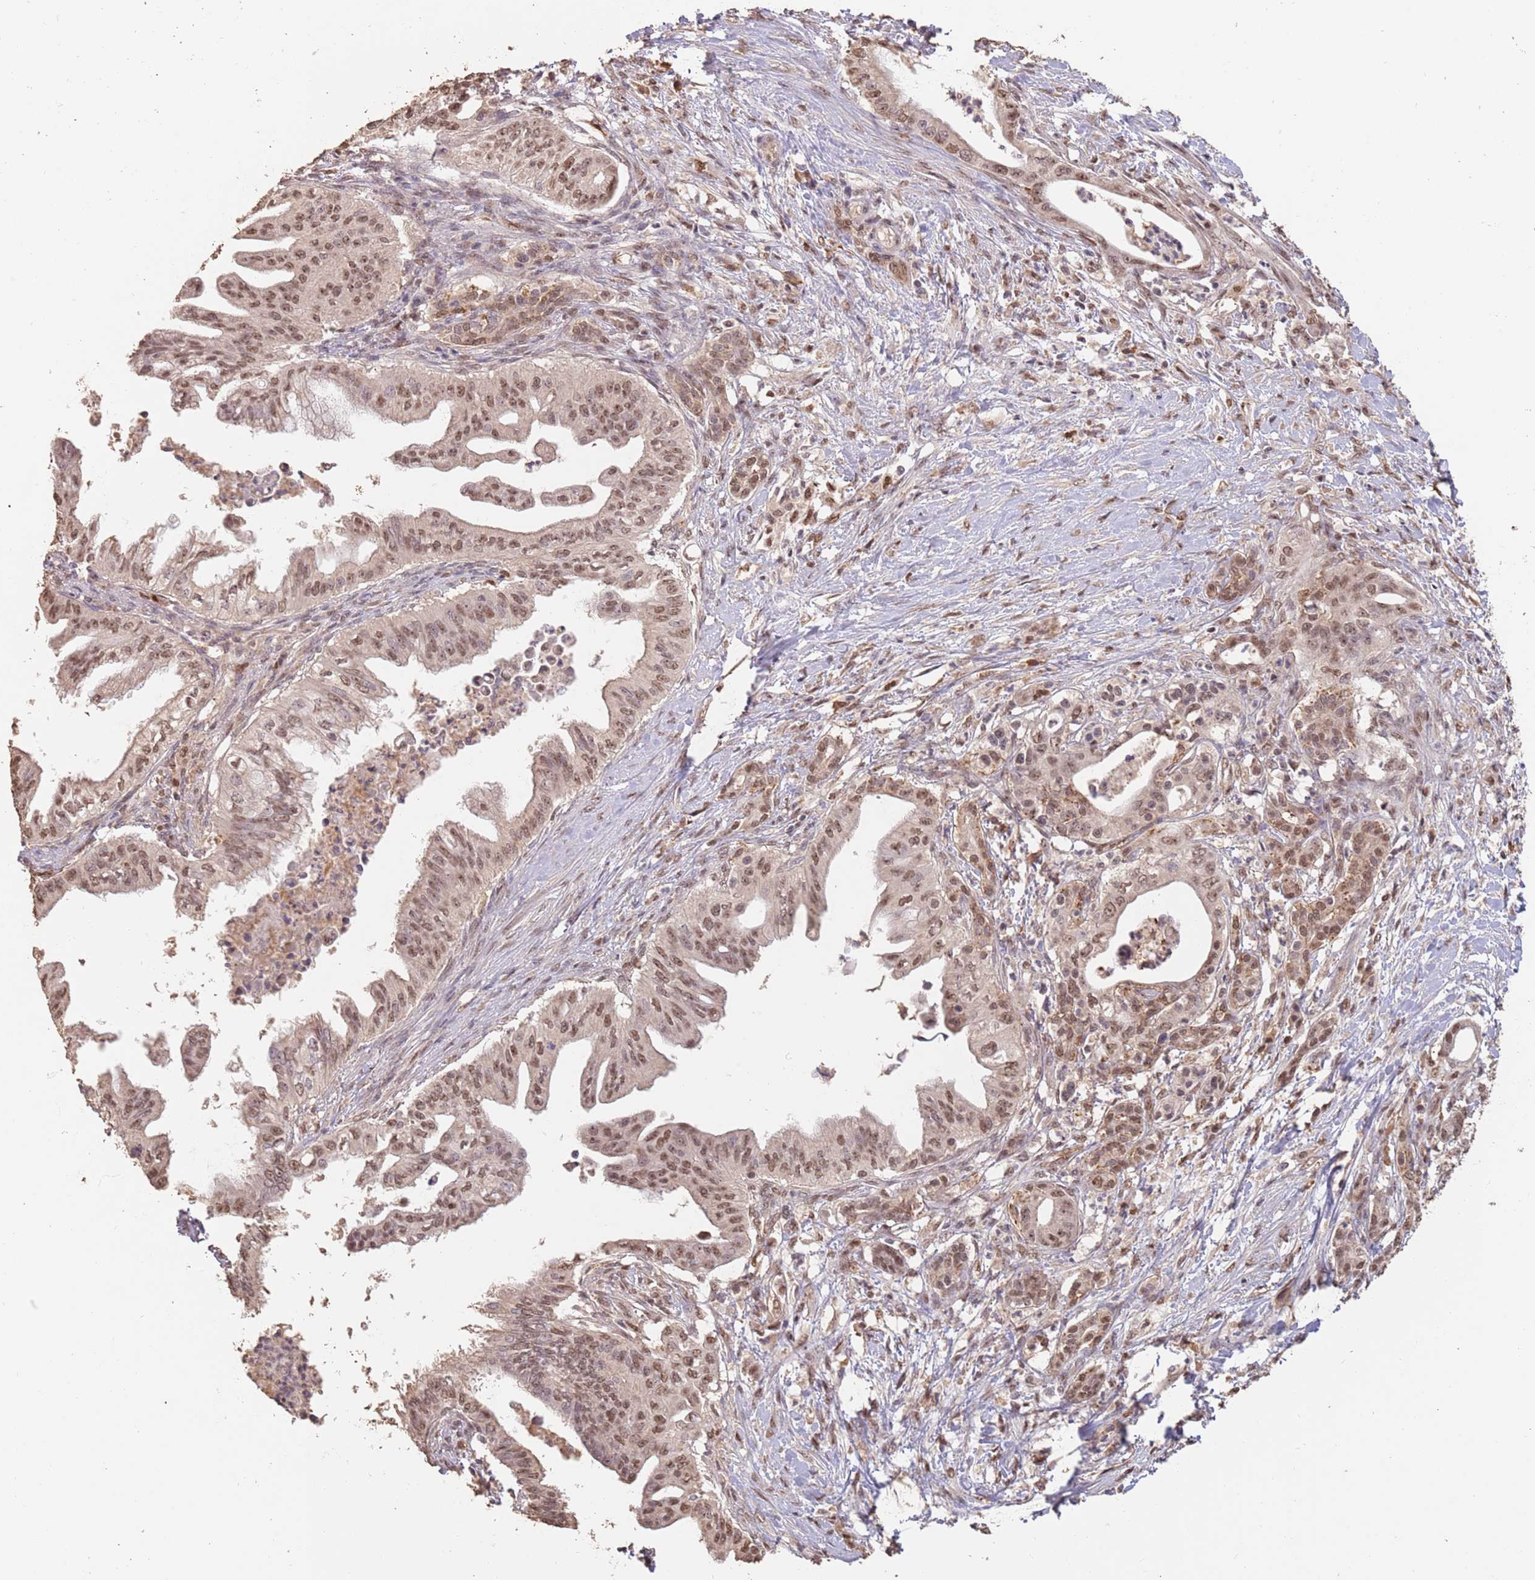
{"staining": {"intensity": "moderate", "quantity": ">75%", "location": "nuclear"}, "tissue": "pancreatic cancer", "cell_type": "Tumor cells", "image_type": "cancer", "snomed": [{"axis": "morphology", "description": "Adenocarcinoma, NOS"}, {"axis": "topography", "description": "Pancreas"}], "caption": "Tumor cells exhibit medium levels of moderate nuclear expression in about >75% of cells in pancreatic cancer.", "gene": "RFXANK", "patient": {"sex": "male", "age": 58}}